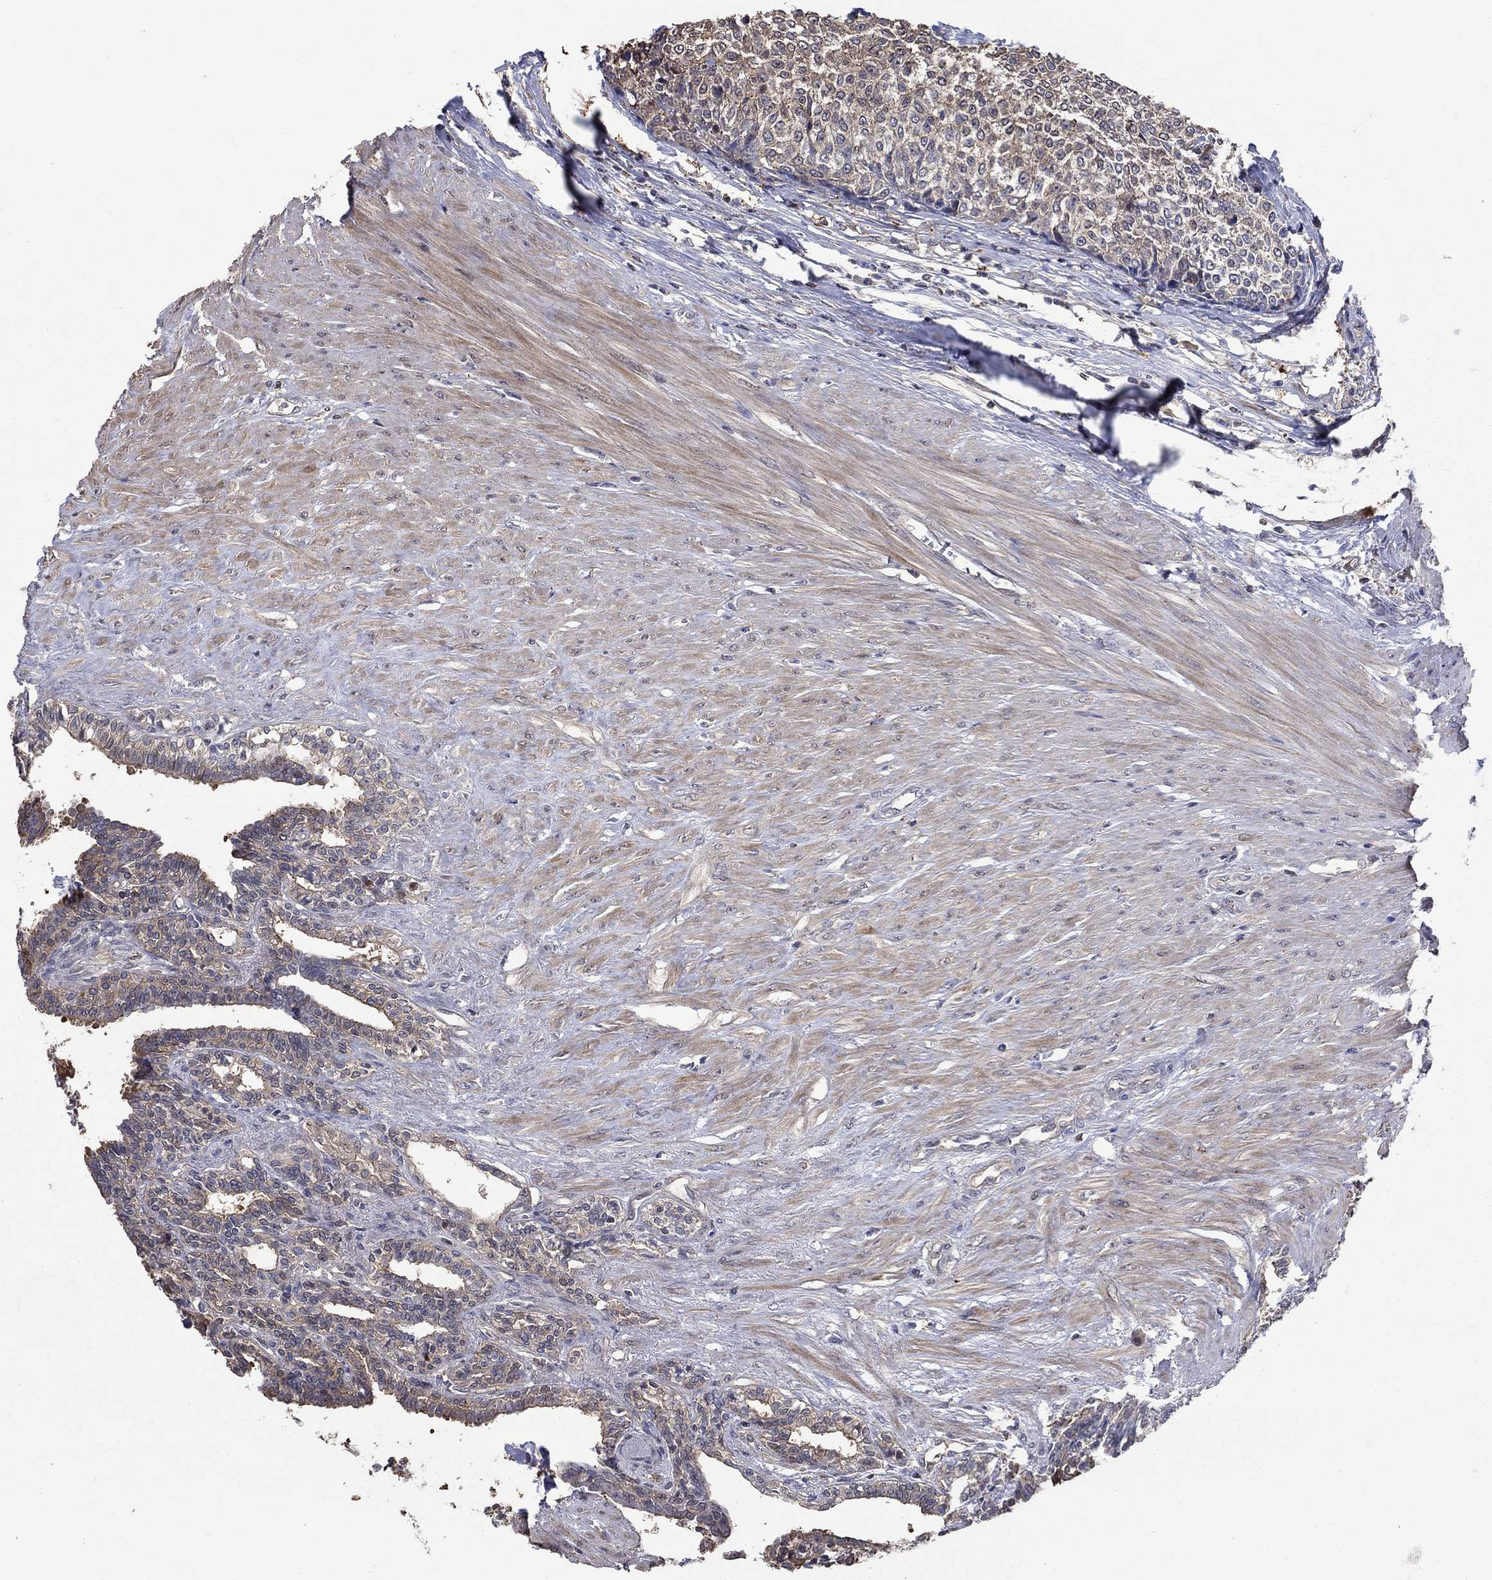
{"staining": {"intensity": "moderate", "quantity": "25%-75%", "location": "cytoplasmic/membranous"}, "tissue": "seminal vesicle", "cell_type": "Glandular cells", "image_type": "normal", "snomed": [{"axis": "morphology", "description": "Normal tissue, NOS"}, {"axis": "morphology", "description": "Urothelial carcinoma, NOS"}, {"axis": "topography", "description": "Urinary bladder"}, {"axis": "topography", "description": "Seminal veicle"}], "caption": "This image displays IHC staining of unremarkable human seminal vesicle, with medium moderate cytoplasmic/membranous expression in approximately 25%-75% of glandular cells.", "gene": "DVL1", "patient": {"sex": "male", "age": 76}}